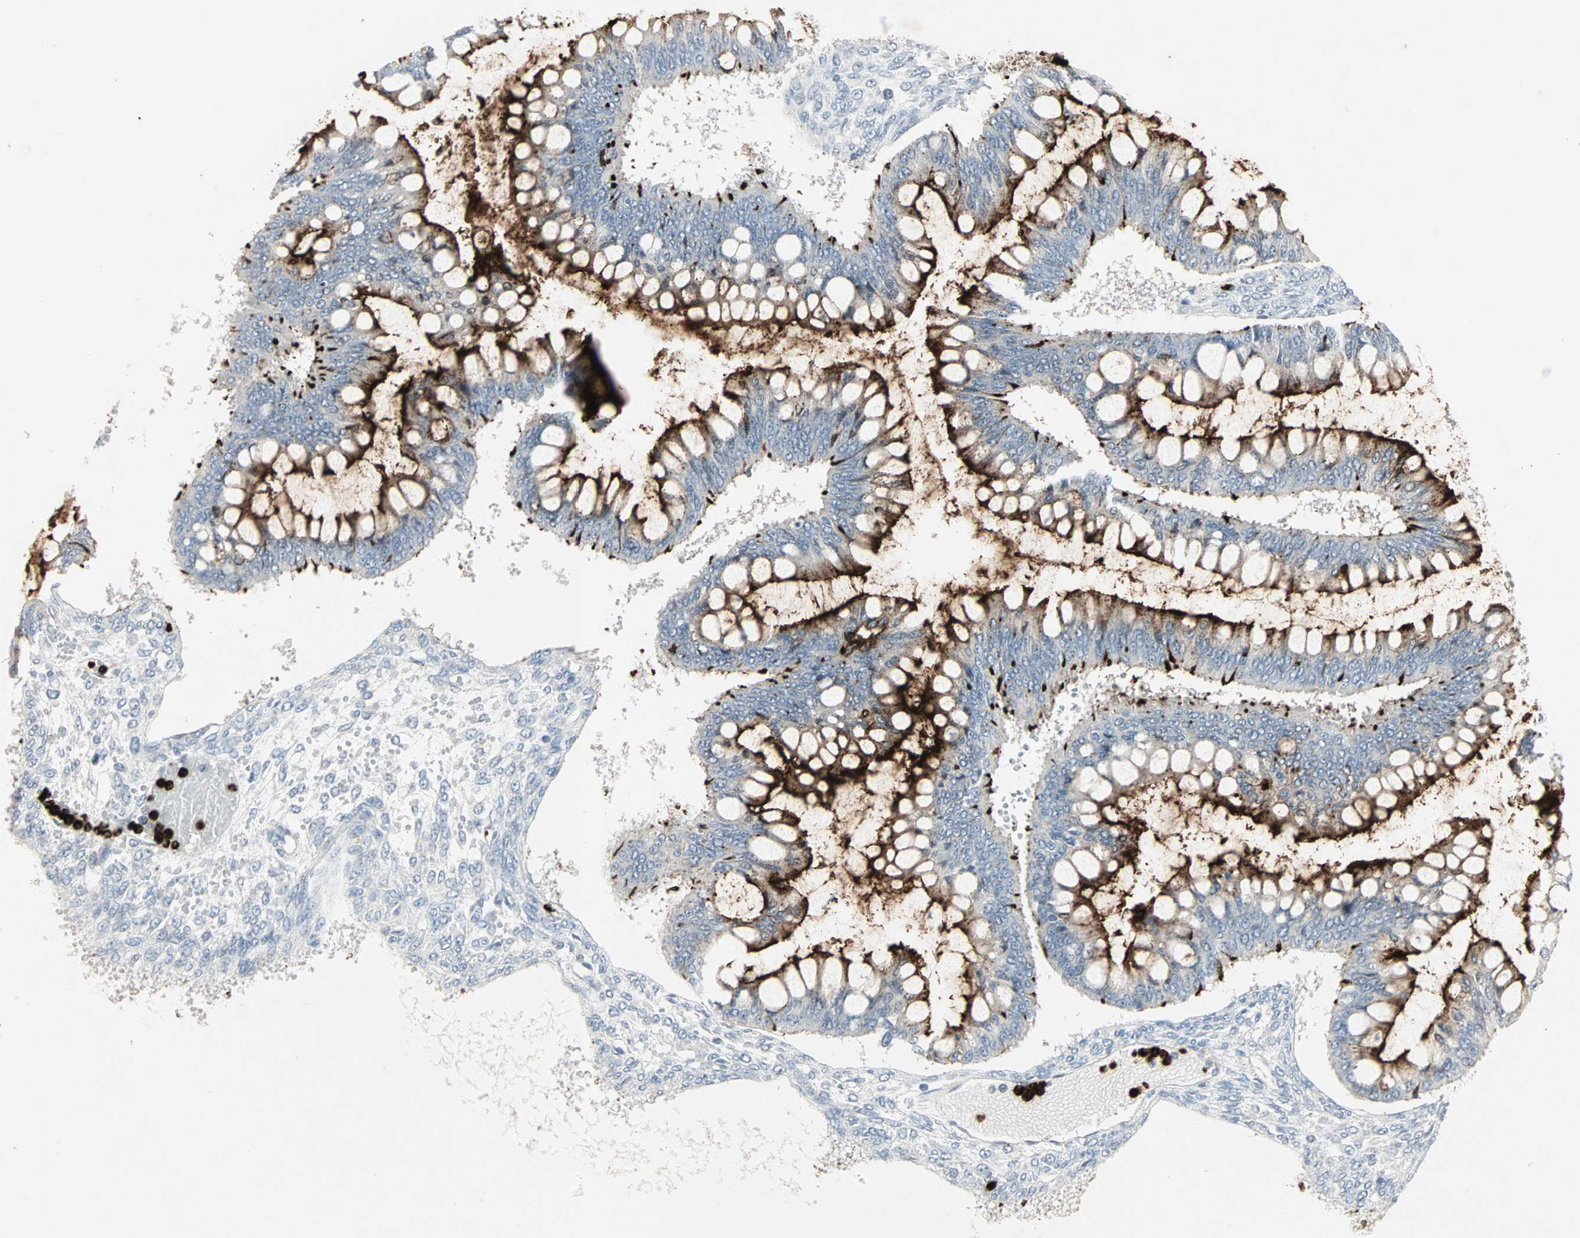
{"staining": {"intensity": "strong", "quantity": "25%-75%", "location": "cytoplasmic/membranous"}, "tissue": "ovarian cancer", "cell_type": "Tumor cells", "image_type": "cancer", "snomed": [{"axis": "morphology", "description": "Cystadenocarcinoma, mucinous, NOS"}, {"axis": "topography", "description": "Ovary"}], "caption": "Brown immunohistochemical staining in ovarian cancer shows strong cytoplasmic/membranous expression in about 25%-75% of tumor cells.", "gene": "CEACAM6", "patient": {"sex": "female", "age": 73}}